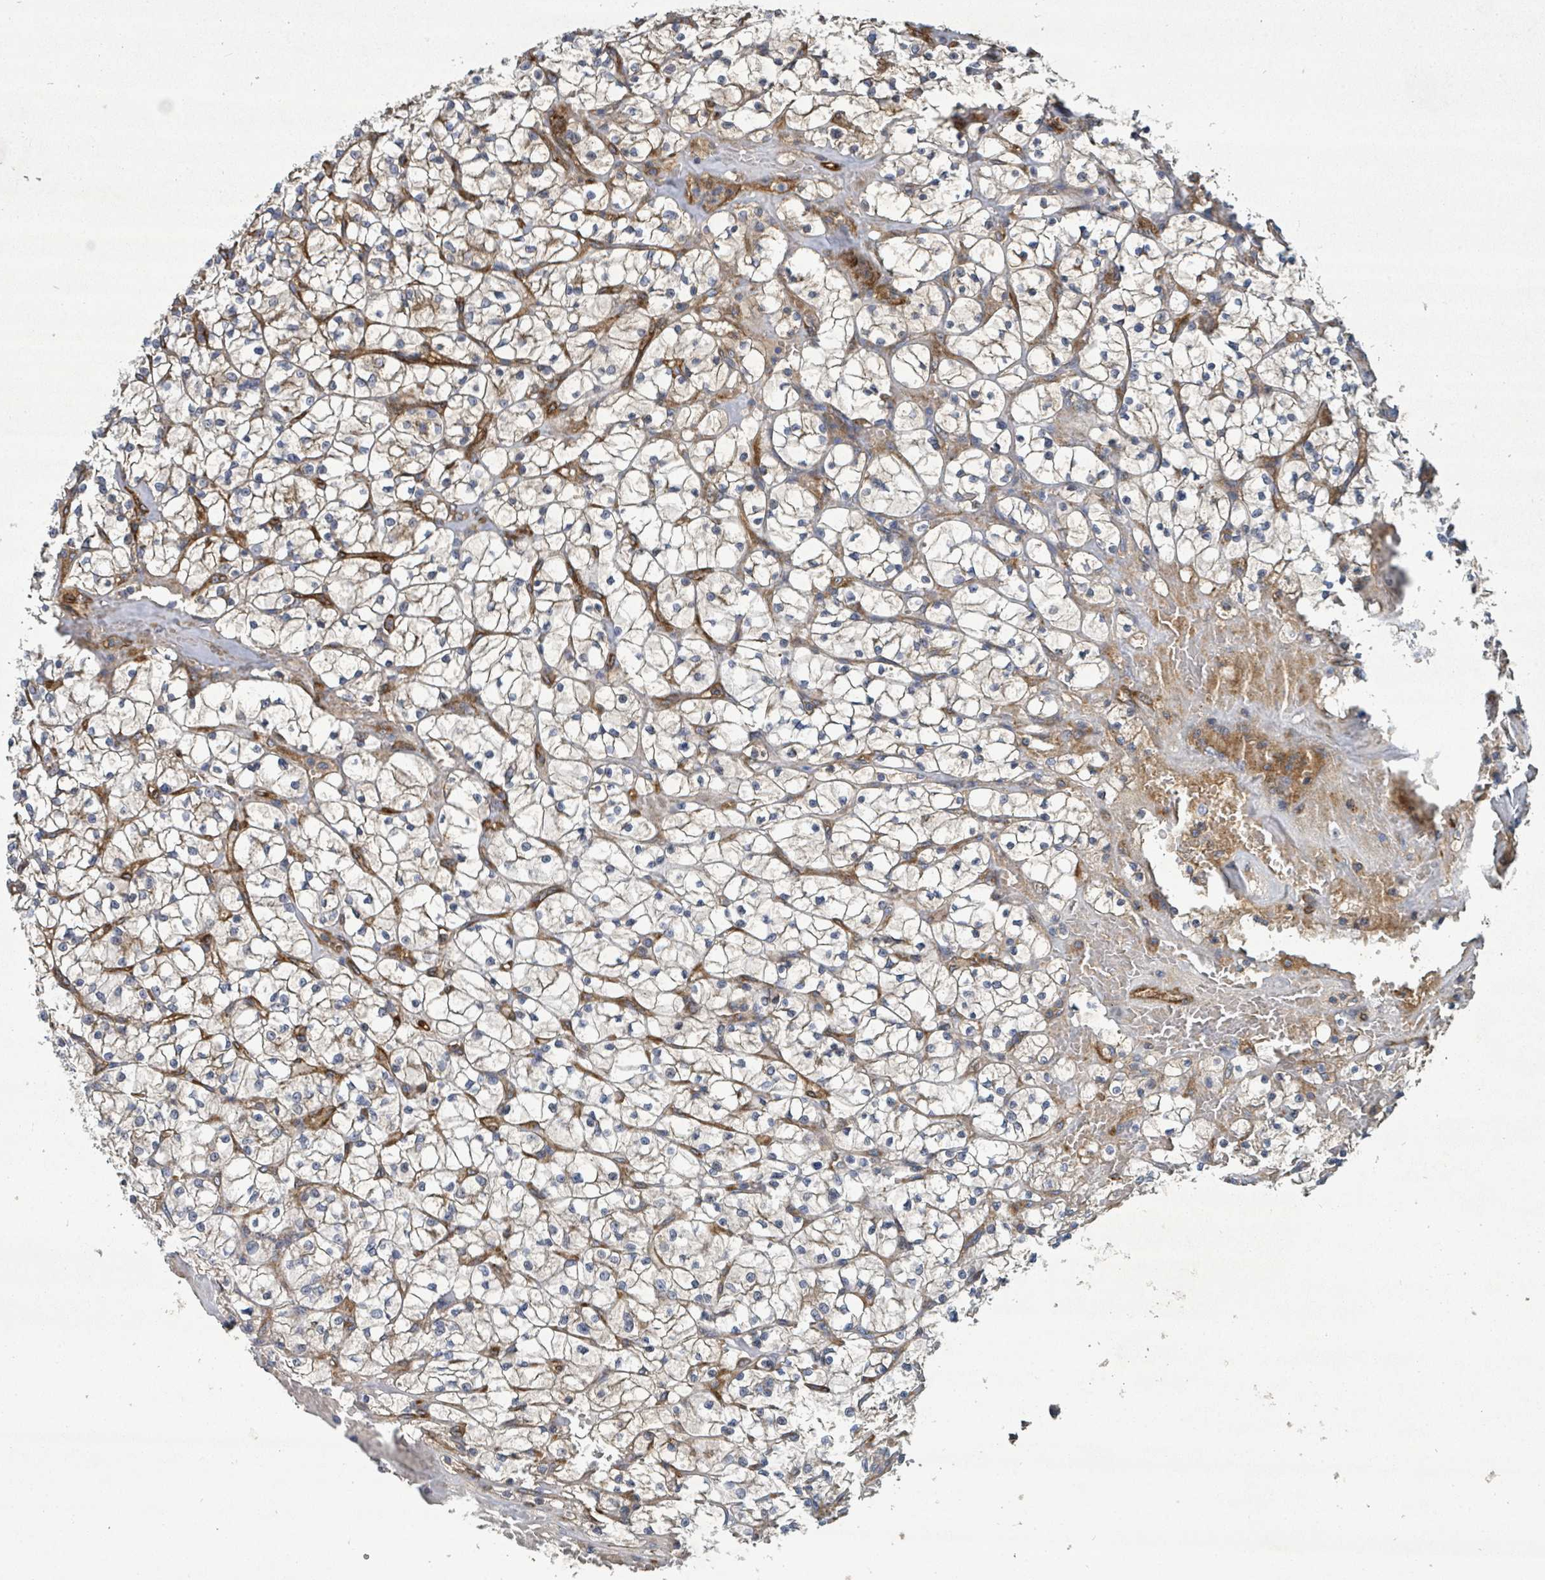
{"staining": {"intensity": "negative", "quantity": "none", "location": "none"}, "tissue": "renal cancer", "cell_type": "Tumor cells", "image_type": "cancer", "snomed": [{"axis": "morphology", "description": "Adenocarcinoma, NOS"}, {"axis": "topography", "description": "Kidney"}], "caption": "Immunohistochemical staining of renal cancer (adenocarcinoma) reveals no significant staining in tumor cells. Brightfield microscopy of immunohistochemistry (IHC) stained with DAB (brown) and hematoxylin (blue), captured at high magnification.", "gene": "IFIT1", "patient": {"sex": "female", "age": 64}}